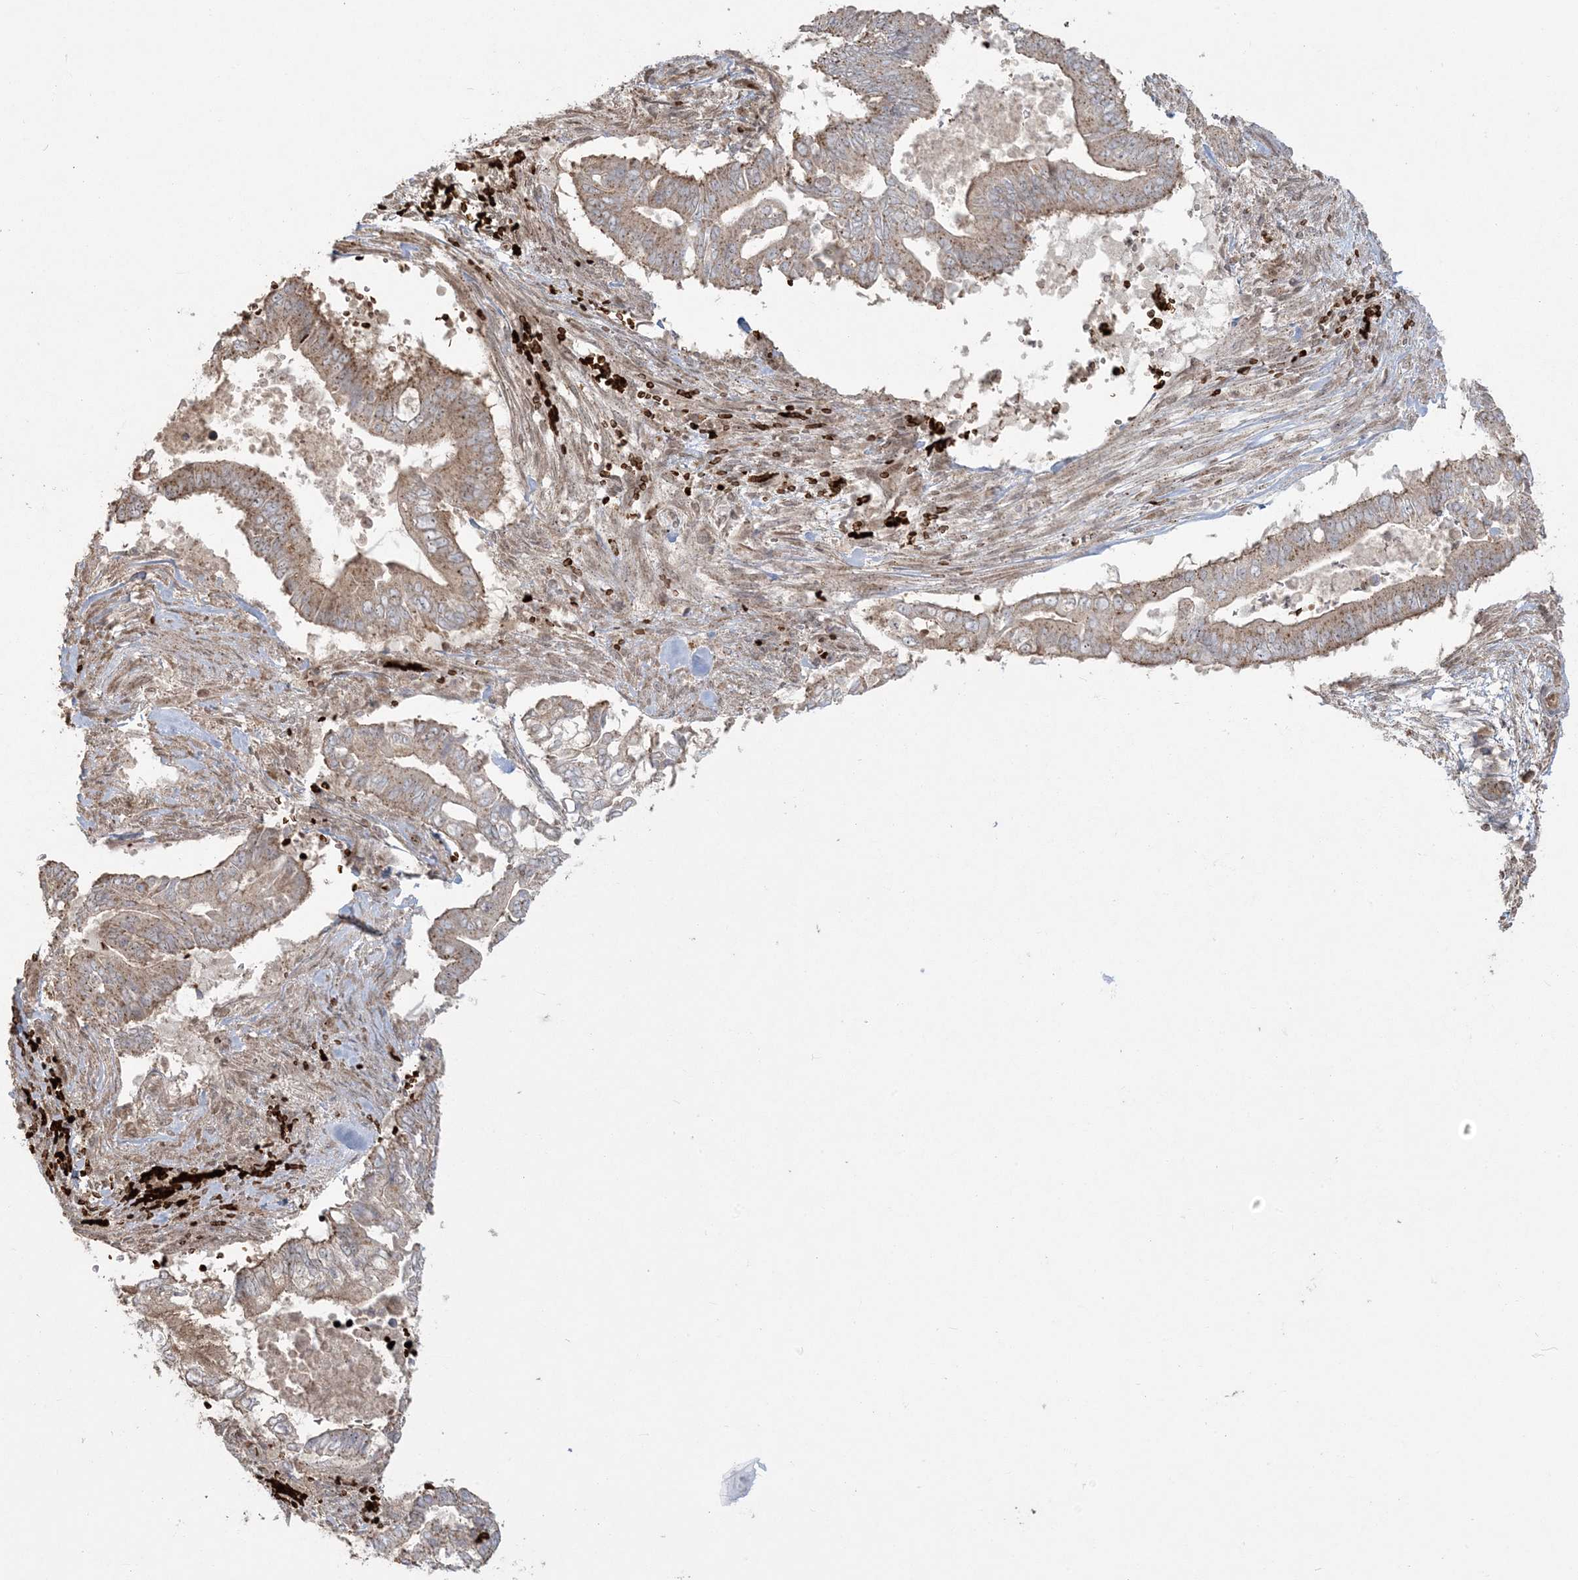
{"staining": {"intensity": "moderate", "quantity": "25%-75%", "location": "cytoplasmic/membranous"}, "tissue": "pancreatic cancer", "cell_type": "Tumor cells", "image_type": "cancer", "snomed": [{"axis": "morphology", "description": "Adenocarcinoma, NOS"}, {"axis": "topography", "description": "Pancreas"}], "caption": "IHC (DAB (3,3'-diaminobenzidine)) staining of adenocarcinoma (pancreatic) displays moderate cytoplasmic/membranous protein staining in about 25%-75% of tumor cells.", "gene": "ABCF3", "patient": {"sex": "male", "age": 68}}